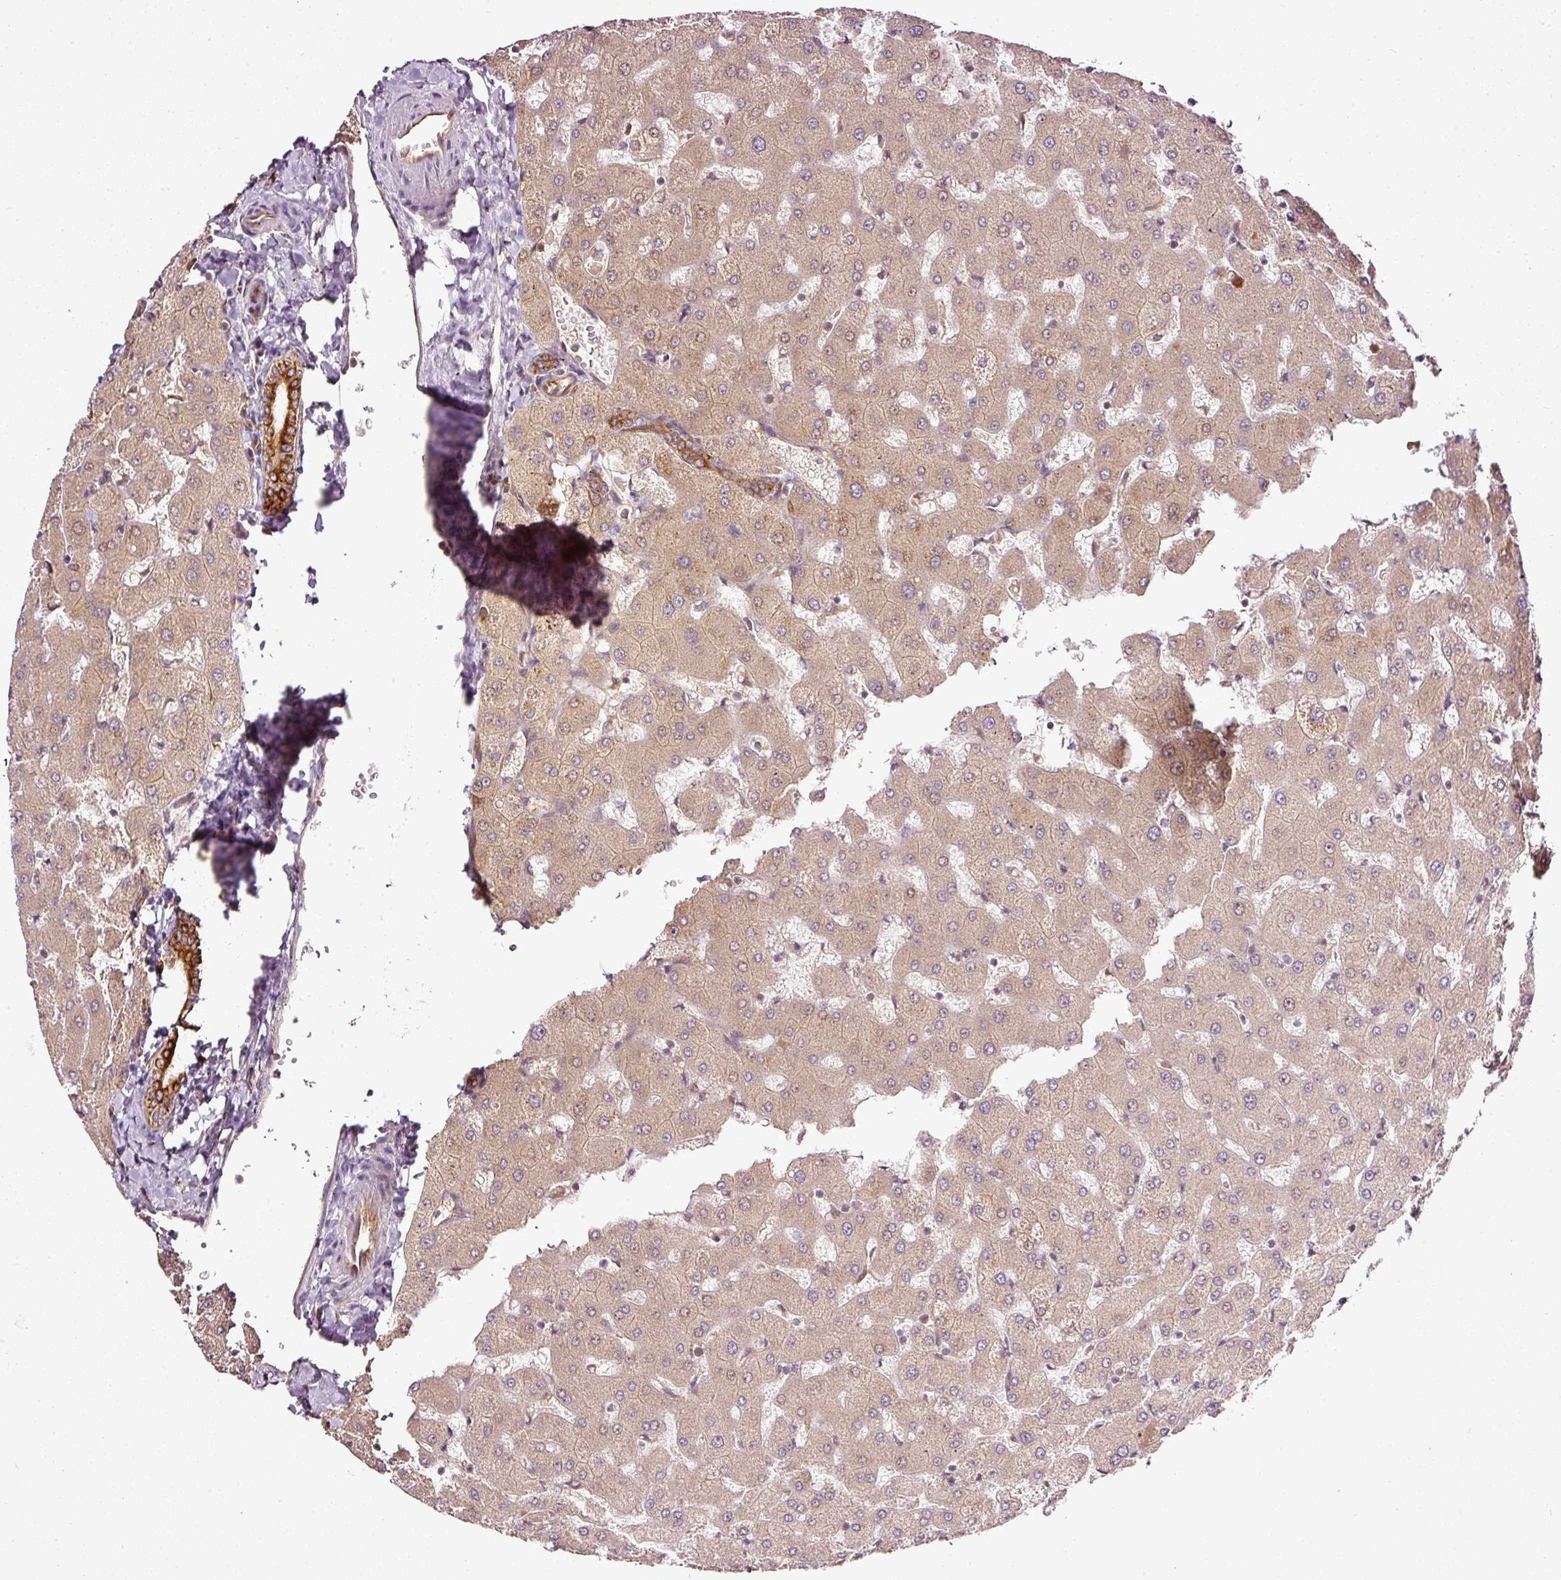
{"staining": {"intensity": "strong", "quantity": ">75%", "location": "cytoplasmic/membranous"}, "tissue": "liver", "cell_type": "Cholangiocytes", "image_type": "normal", "snomed": [{"axis": "morphology", "description": "Normal tissue, NOS"}, {"axis": "topography", "description": "Liver"}], "caption": "Protein analysis of benign liver reveals strong cytoplasmic/membranous staining in approximately >75% of cholangiocytes. Using DAB (3,3'-diaminobenzidine) (brown) and hematoxylin (blue) stains, captured at high magnification using brightfield microscopy.", "gene": "MIF4GD", "patient": {"sex": "female", "age": 63}}